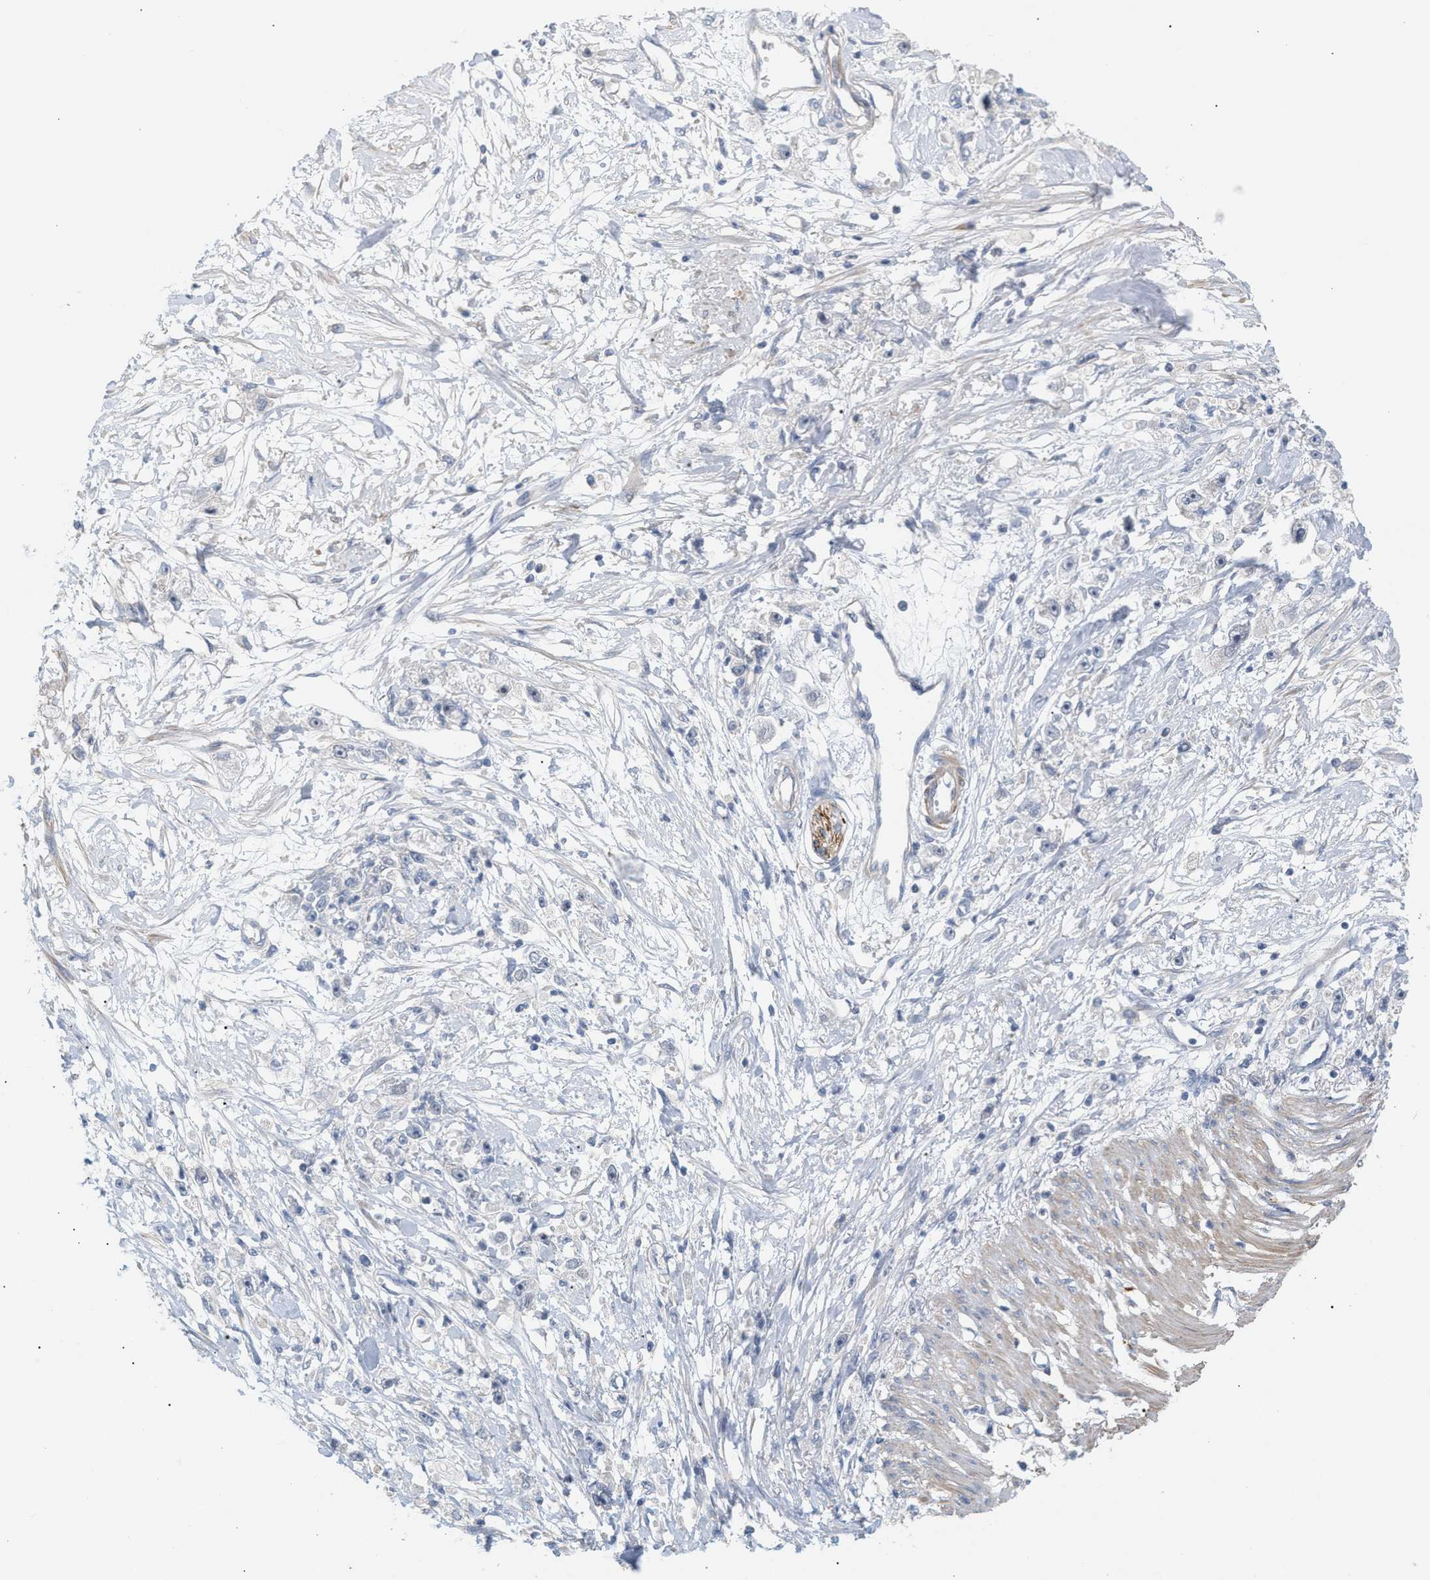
{"staining": {"intensity": "negative", "quantity": "none", "location": "none"}, "tissue": "stomach cancer", "cell_type": "Tumor cells", "image_type": "cancer", "snomed": [{"axis": "morphology", "description": "Adenocarcinoma, NOS"}, {"axis": "topography", "description": "Stomach"}], "caption": "A high-resolution photomicrograph shows immunohistochemistry (IHC) staining of adenocarcinoma (stomach), which reveals no significant positivity in tumor cells.", "gene": "LRCH1", "patient": {"sex": "female", "age": 59}}